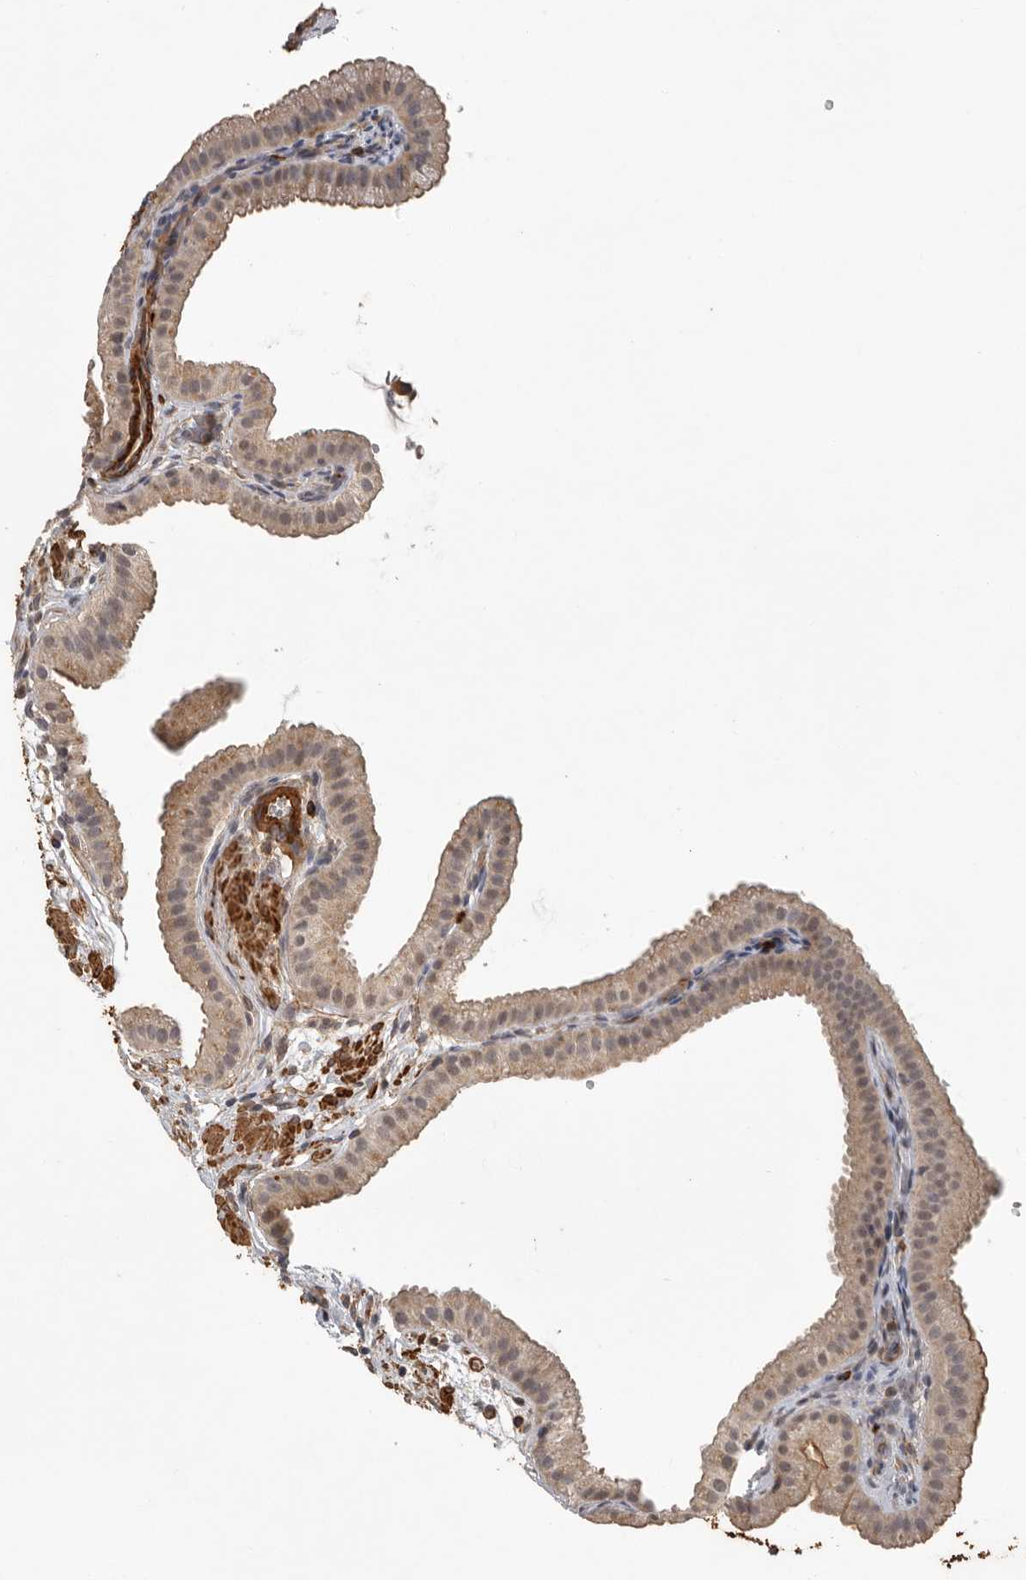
{"staining": {"intensity": "weak", "quantity": "25%-75%", "location": "cytoplasmic/membranous"}, "tissue": "gallbladder", "cell_type": "Glandular cells", "image_type": "normal", "snomed": [{"axis": "morphology", "description": "Normal tissue, NOS"}, {"axis": "topography", "description": "Gallbladder"}], "caption": "Immunohistochemical staining of normal gallbladder exhibits 25%-75% levels of weak cytoplasmic/membranous protein expression in approximately 25%-75% of glandular cells. The protein is shown in brown color, while the nuclei are stained blue.", "gene": "RNF157", "patient": {"sex": "female", "age": 64}}